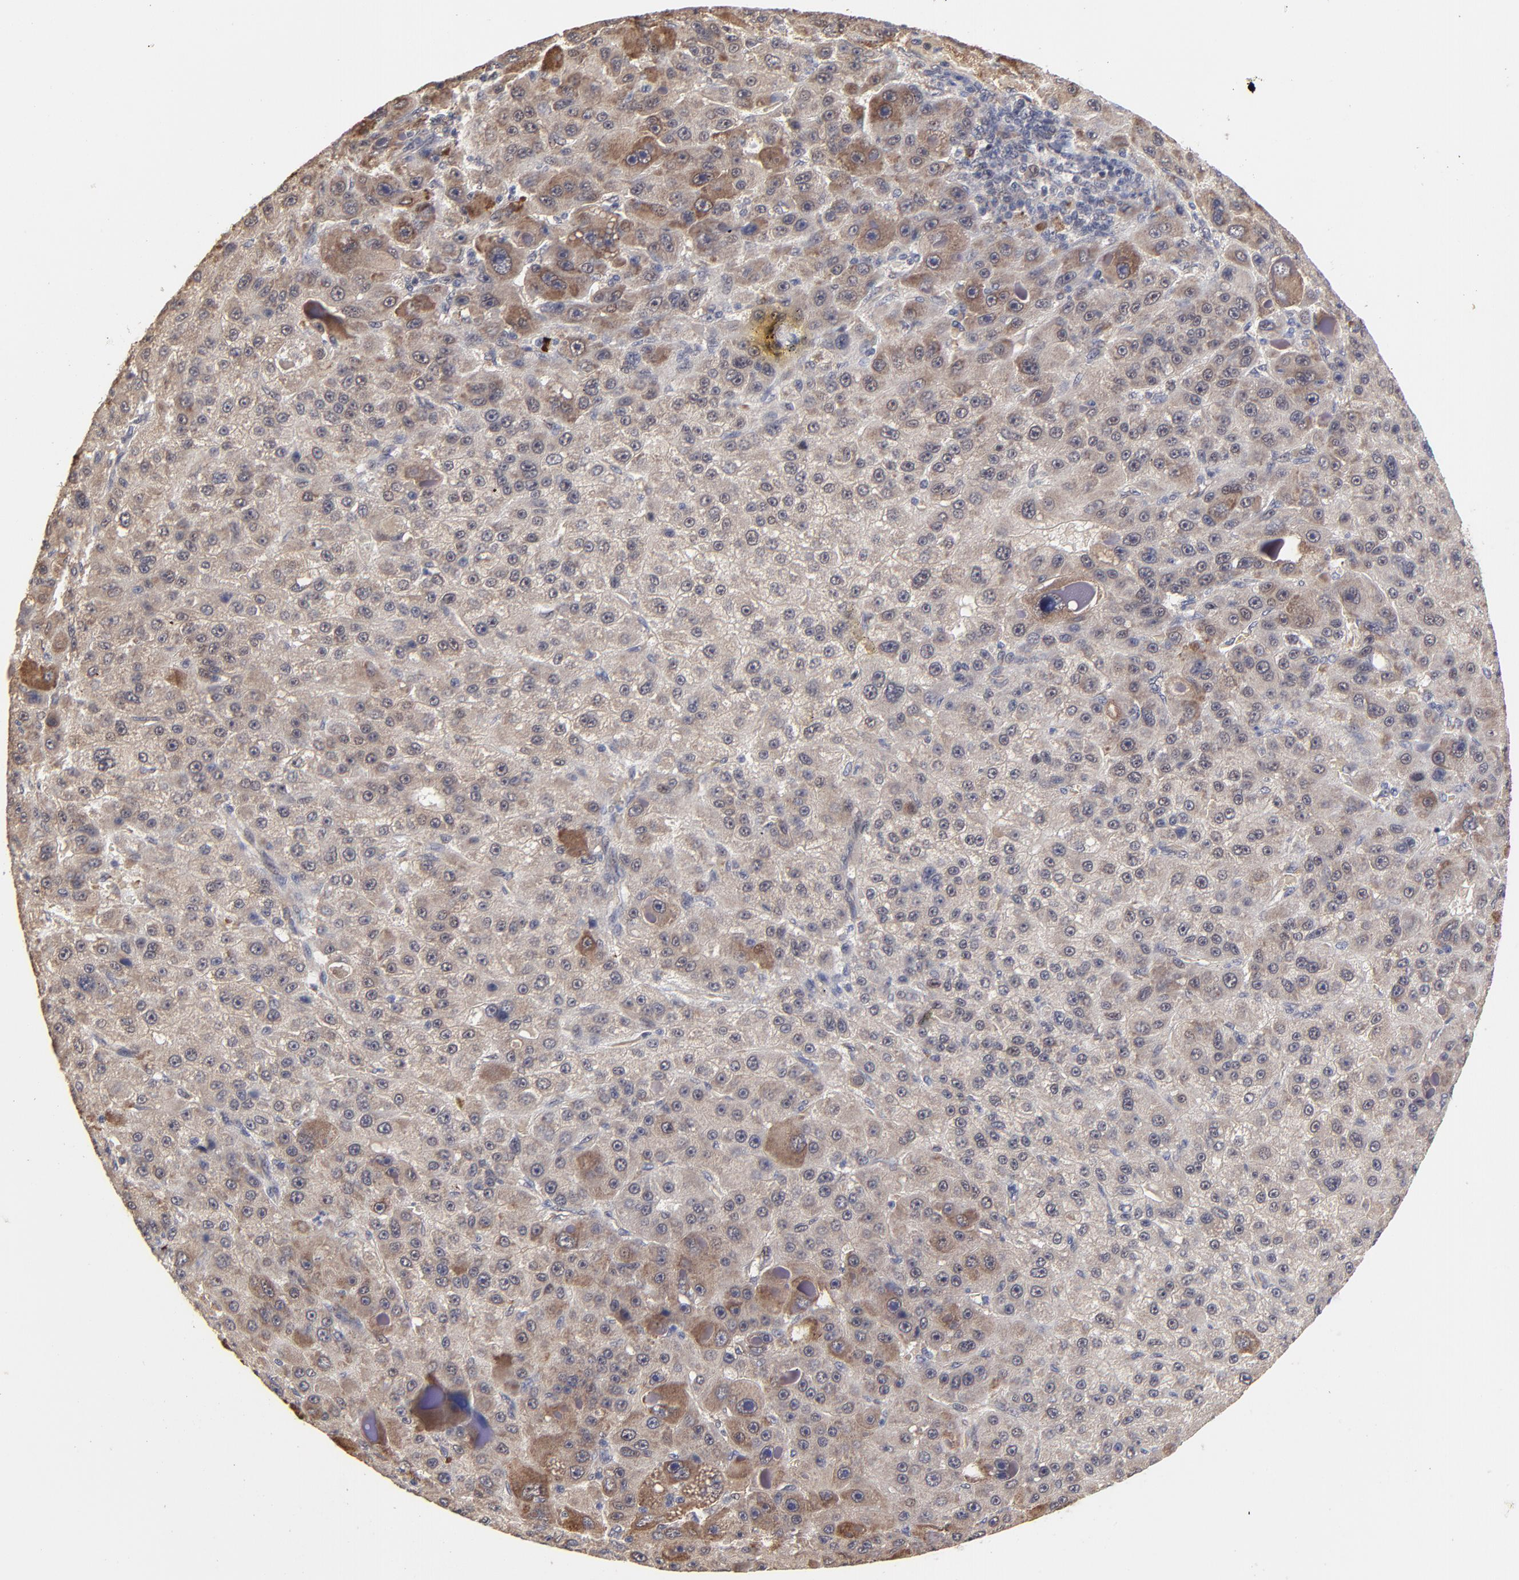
{"staining": {"intensity": "weak", "quantity": ">75%", "location": "cytoplasmic/membranous"}, "tissue": "liver cancer", "cell_type": "Tumor cells", "image_type": "cancer", "snomed": [{"axis": "morphology", "description": "Carcinoma, Hepatocellular, NOS"}, {"axis": "topography", "description": "Liver"}], "caption": "Tumor cells reveal low levels of weak cytoplasmic/membranous positivity in about >75% of cells in human liver cancer.", "gene": "FRMD8", "patient": {"sex": "male", "age": 76}}